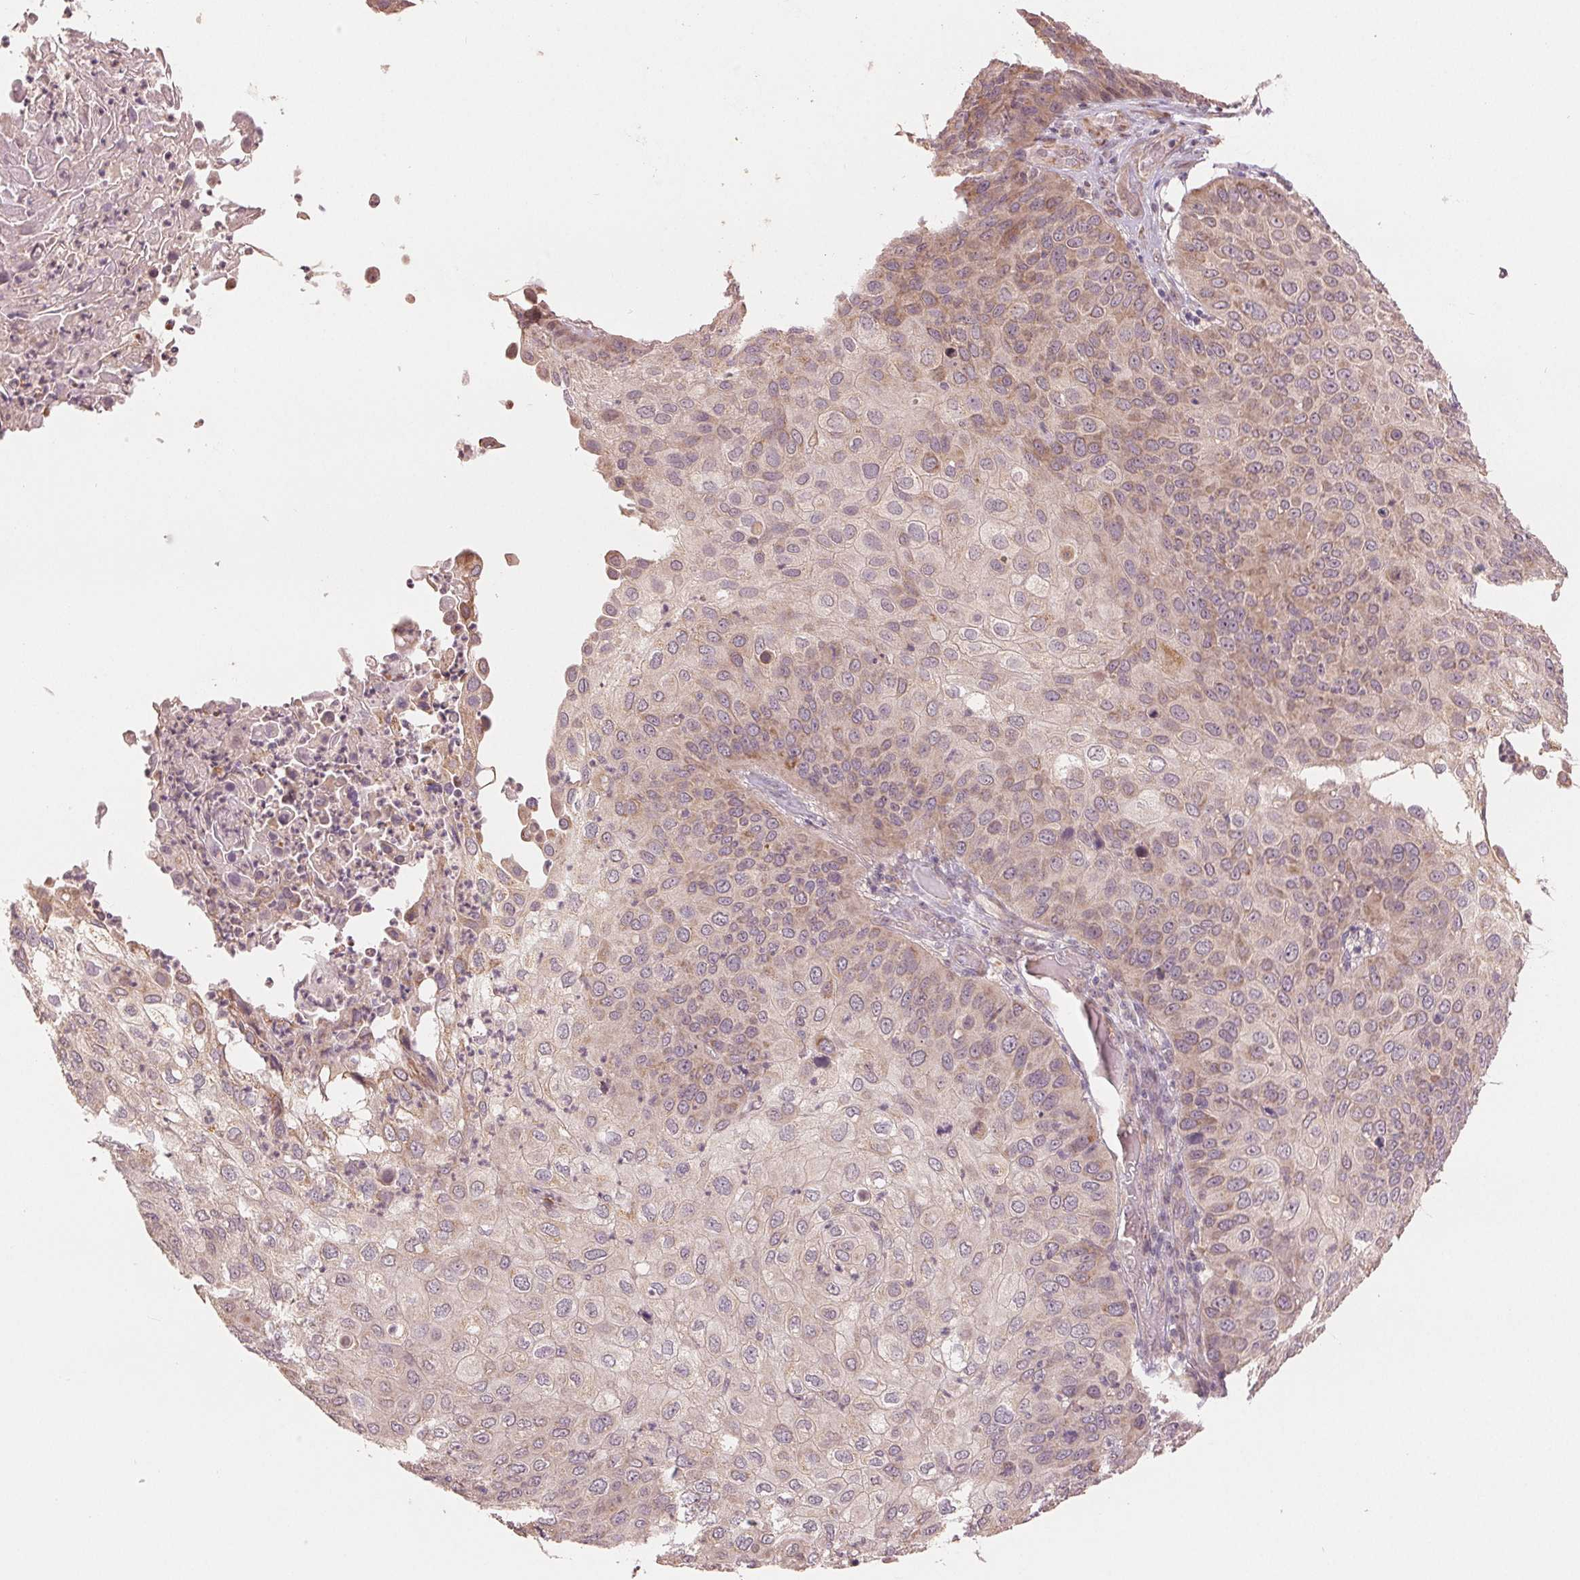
{"staining": {"intensity": "weak", "quantity": "<25%", "location": "cytoplasmic/membranous"}, "tissue": "skin cancer", "cell_type": "Tumor cells", "image_type": "cancer", "snomed": [{"axis": "morphology", "description": "Squamous cell carcinoma, NOS"}, {"axis": "topography", "description": "Skin"}], "caption": "Image shows no significant protein expression in tumor cells of skin cancer (squamous cell carcinoma). (IHC, brightfield microscopy, high magnification).", "gene": "SLC20A1", "patient": {"sex": "male", "age": 87}}